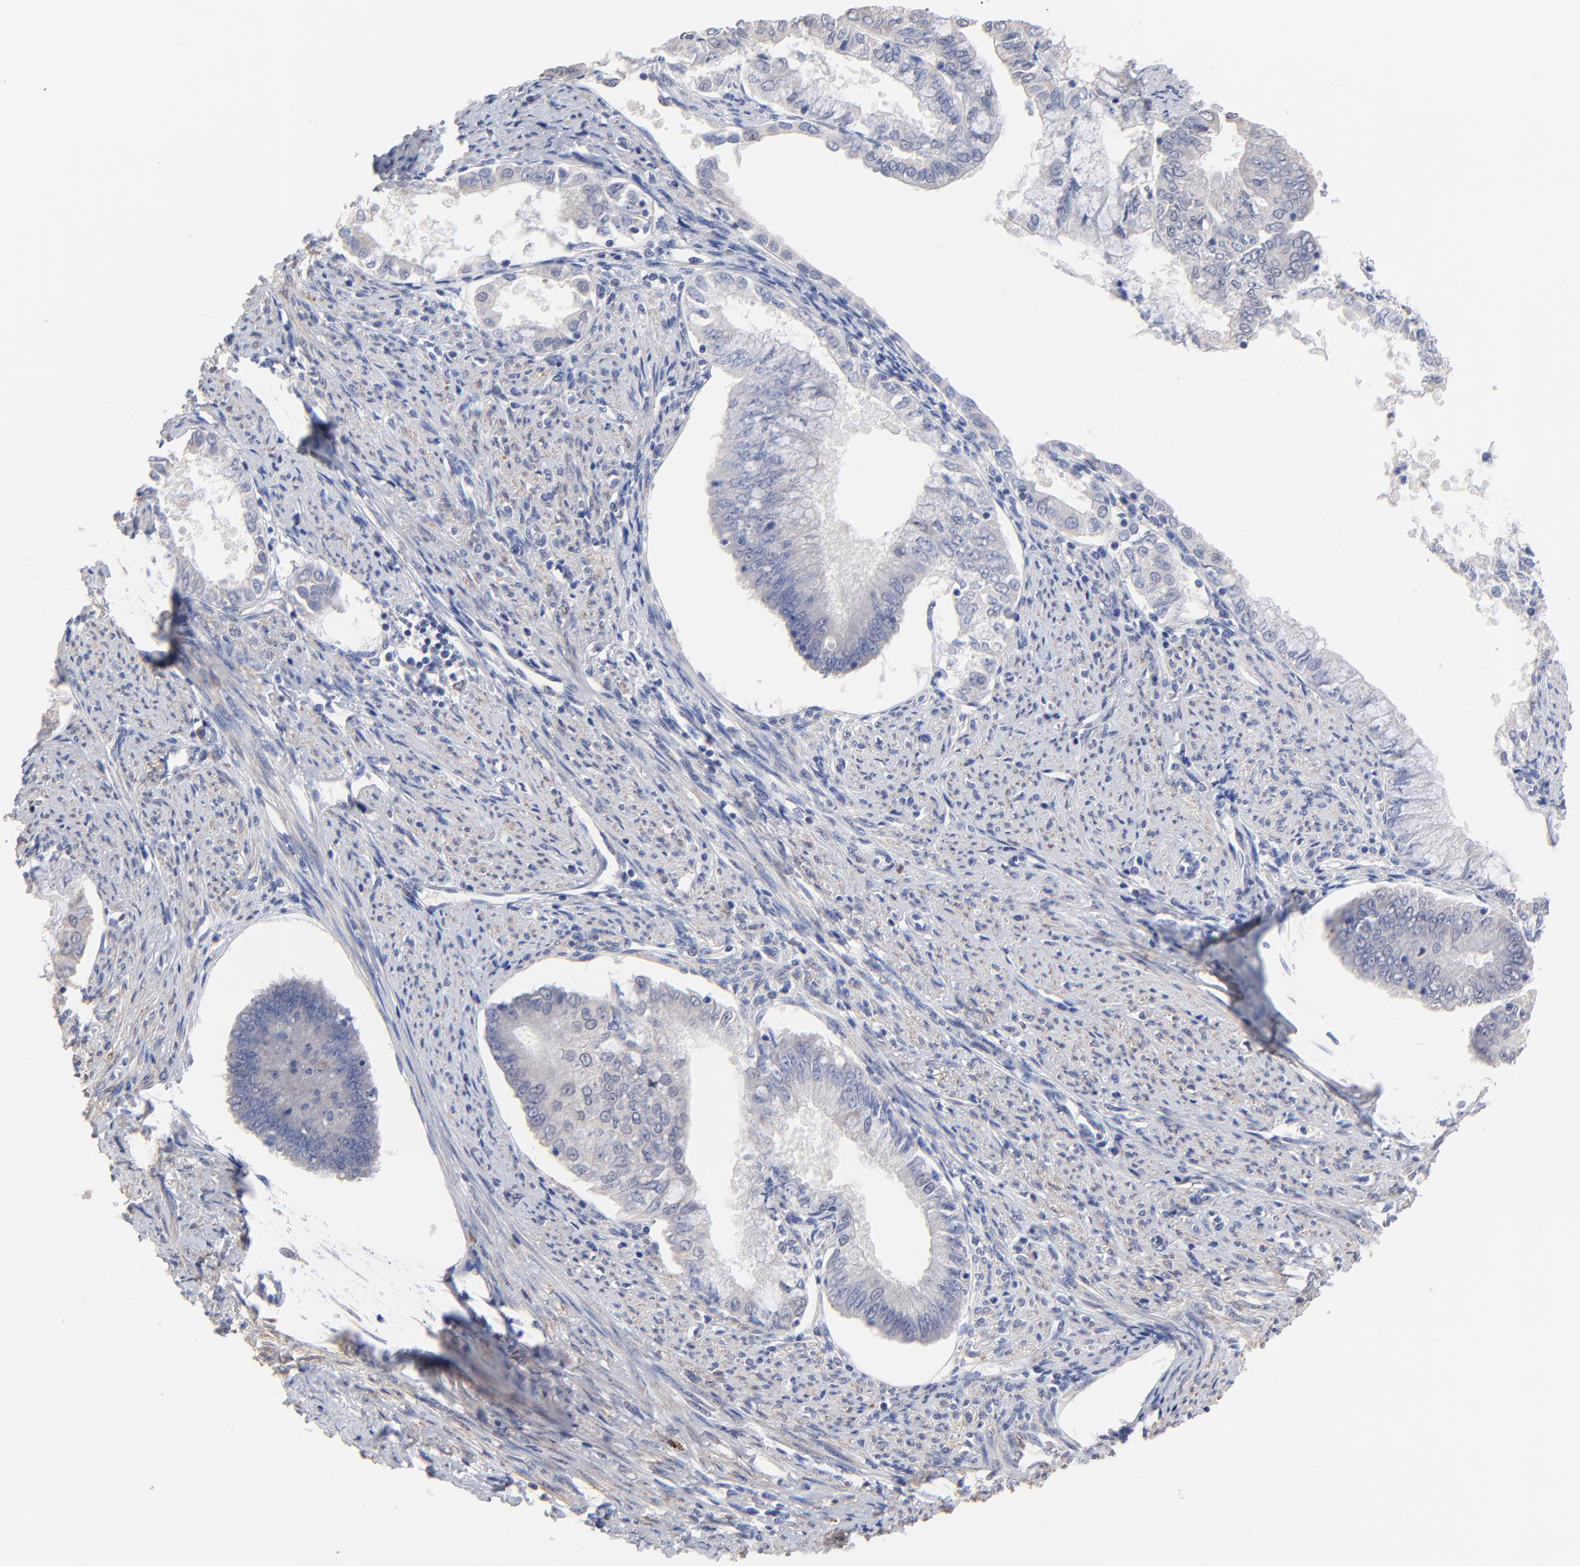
{"staining": {"intensity": "weak", "quantity": "<25%", "location": "cytoplasmic/membranous"}, "tissue": "endometrial cancer", "cell_type": "Tumor cells", "image_type": "cancer", "snomed": [{"axis": "morphology", "description": "Adenocarcinoma, NOS"}, {"axis": "topography", "description": "Endometrium"}], "caption": "Immunohistochemistry (IHC) image of endometrial cancer stained for a protein (brown), which reveals no positivity in tumor cells. (DAB (3,3'-diaminobenzidine) immunohistochemistry (IHC) with hematoxylin counter stain).", "gene": "TWNK", "patient": {"sex": "female", "age": 76}}